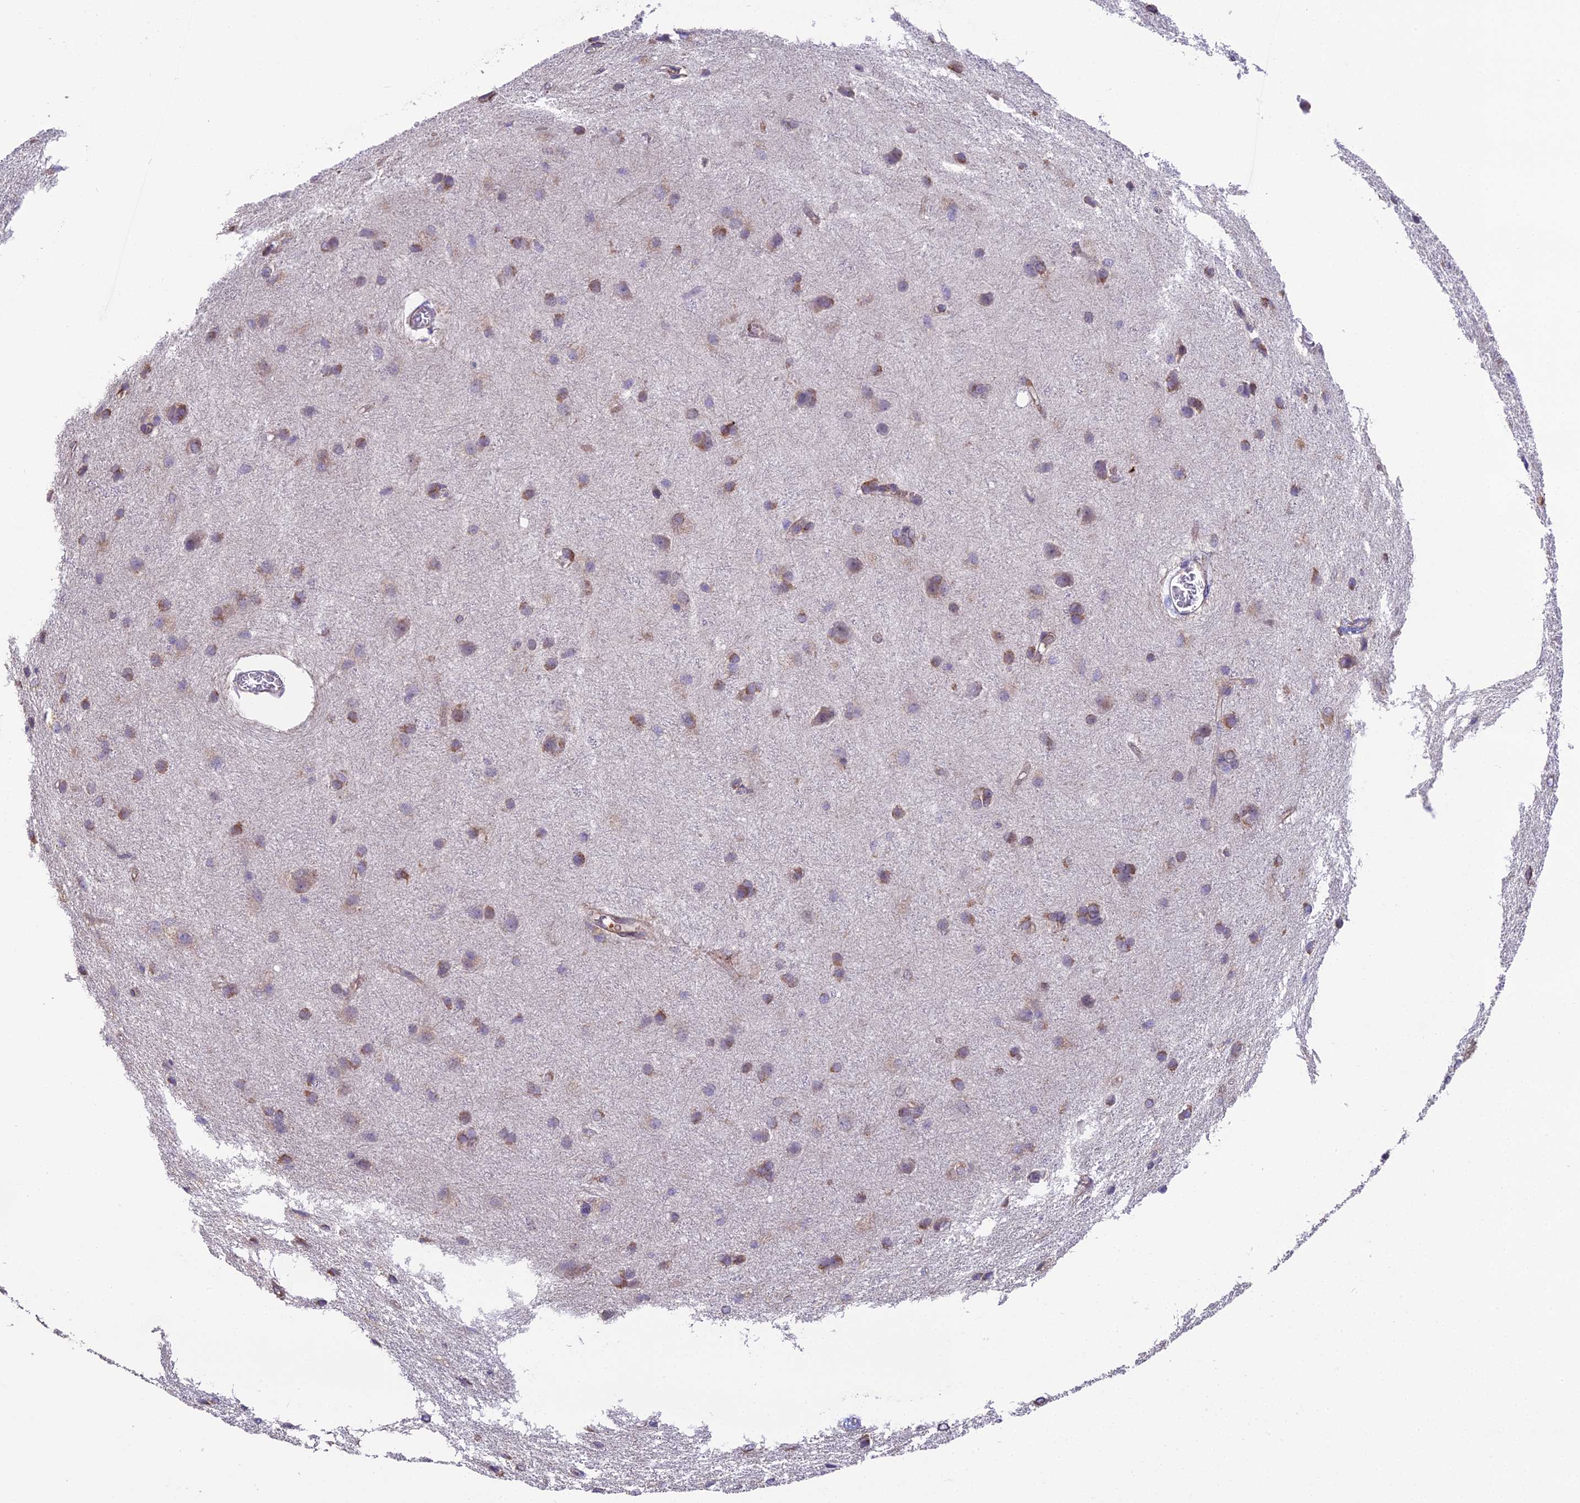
{"staining": {"intensity": "moderate", "quantity": ">75%", "location": "cytoplasmic/membranous"}, "tissue": "glioma", "cell_type": "Tumor cells", "image_type": "cancer", "snomed": [{"axis": "morphology", "description": "Glioma, malignant, High grade"}, {"axis": "topography", "description": "Brain"}], "caption": "Approximately >75% of tumor cells in human high-grade glioma (malignant) reveal moderate cytoplasmic/membranous protein expression as visualized by brown immunohistochemical staining.", "gene": "BLOC1S4", "patient": {"sex": "female", "age": 50}}